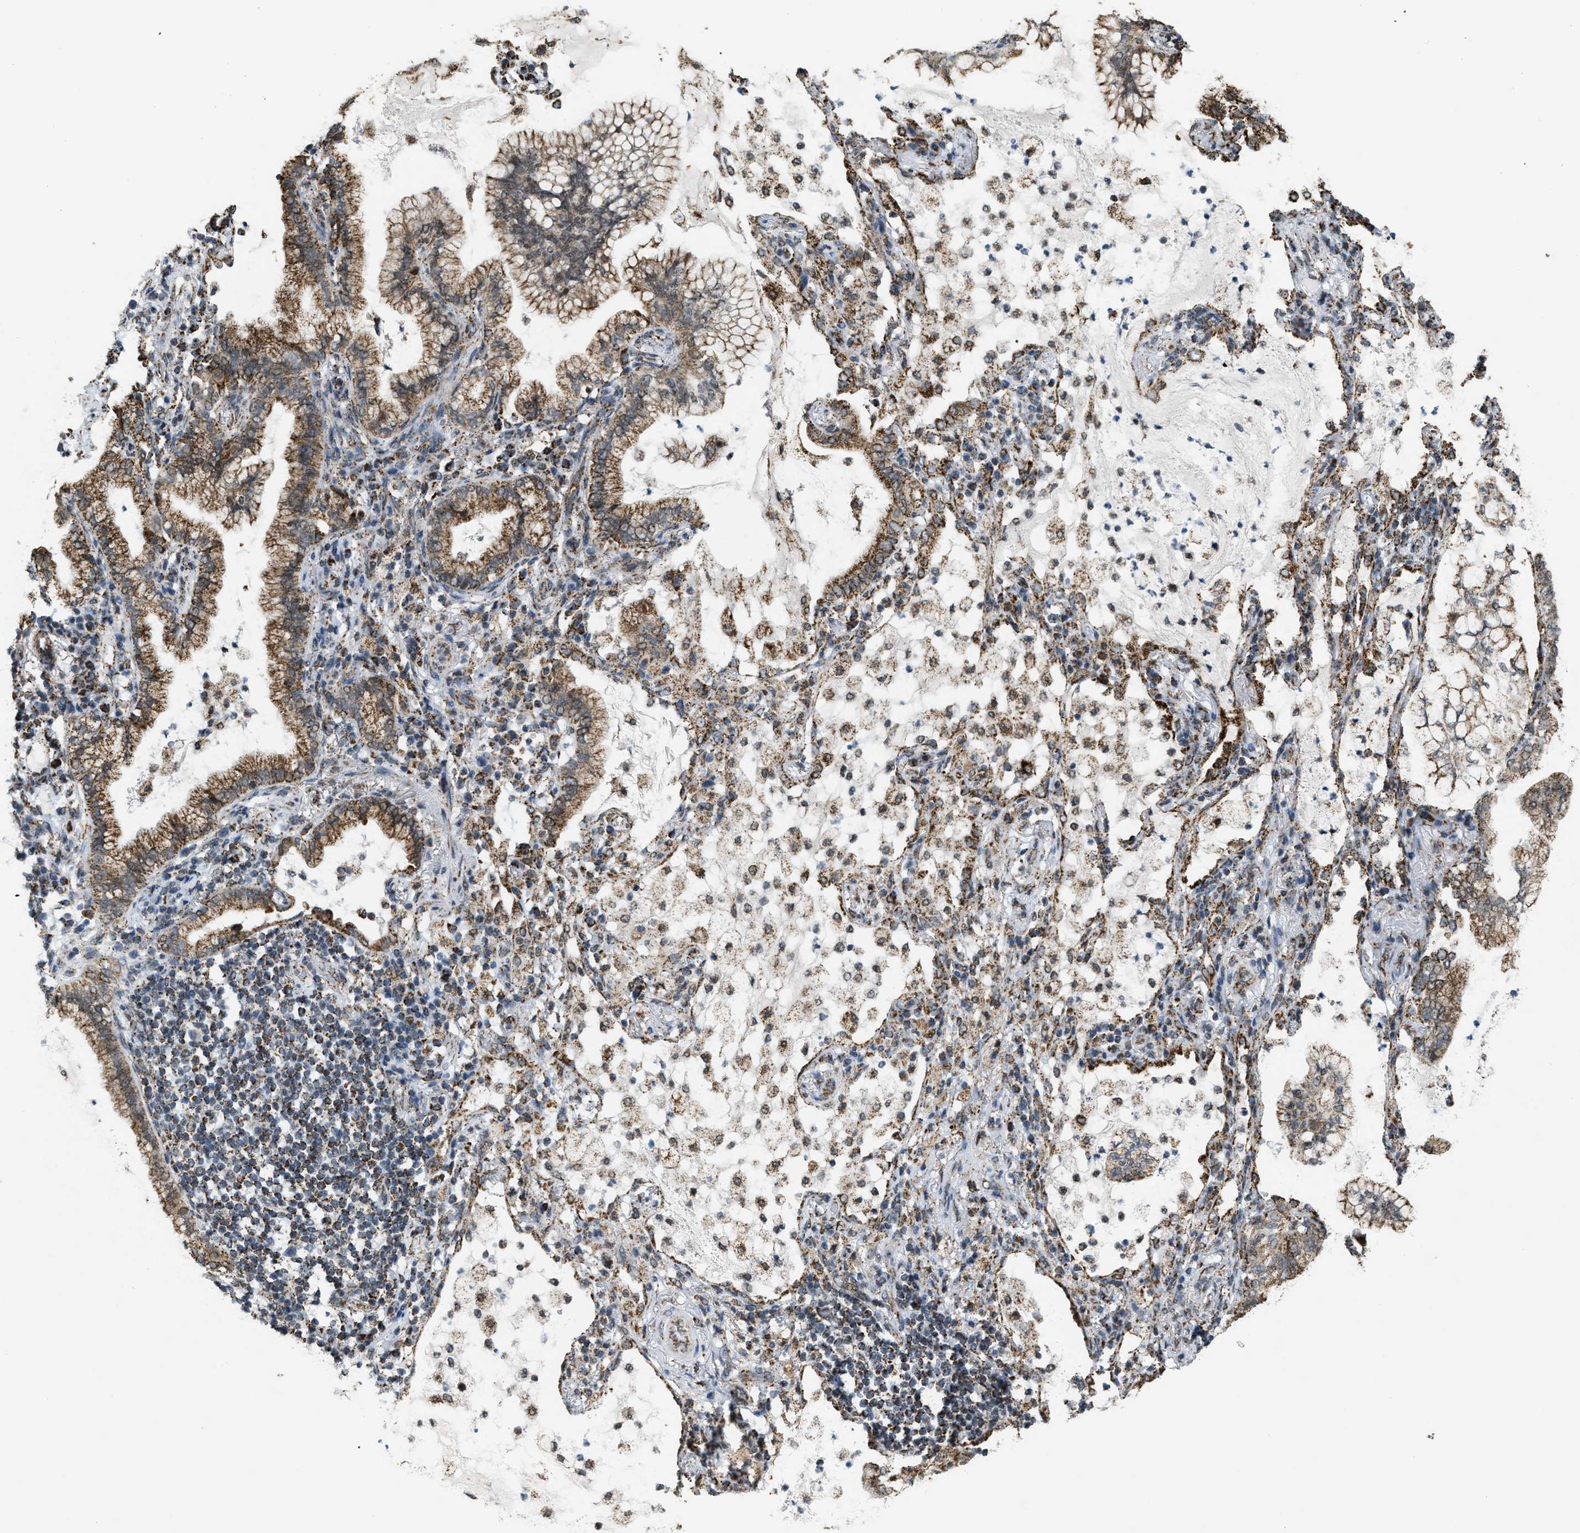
{"staining": {"intensity": "moderate", "quantity": ">75%", "location": "cytoplasmic/membranous"}, "tissue": "lung cancer", "cell_type": "Tumor cells", "image_type": "cancer", "snomed": [{"axis": "morphology", "description": "Adenocarcinoma, NOS"}, {"axis": "topography", "description": "Lung"}], "caption": "The micrograph shows staining of lung cancer, revealing moderate cytoplasmic/membranous protein staining (brown color) within tumor cells.", "gene": "HIBADH", "patient": {"sex": "female", "age": 70}}